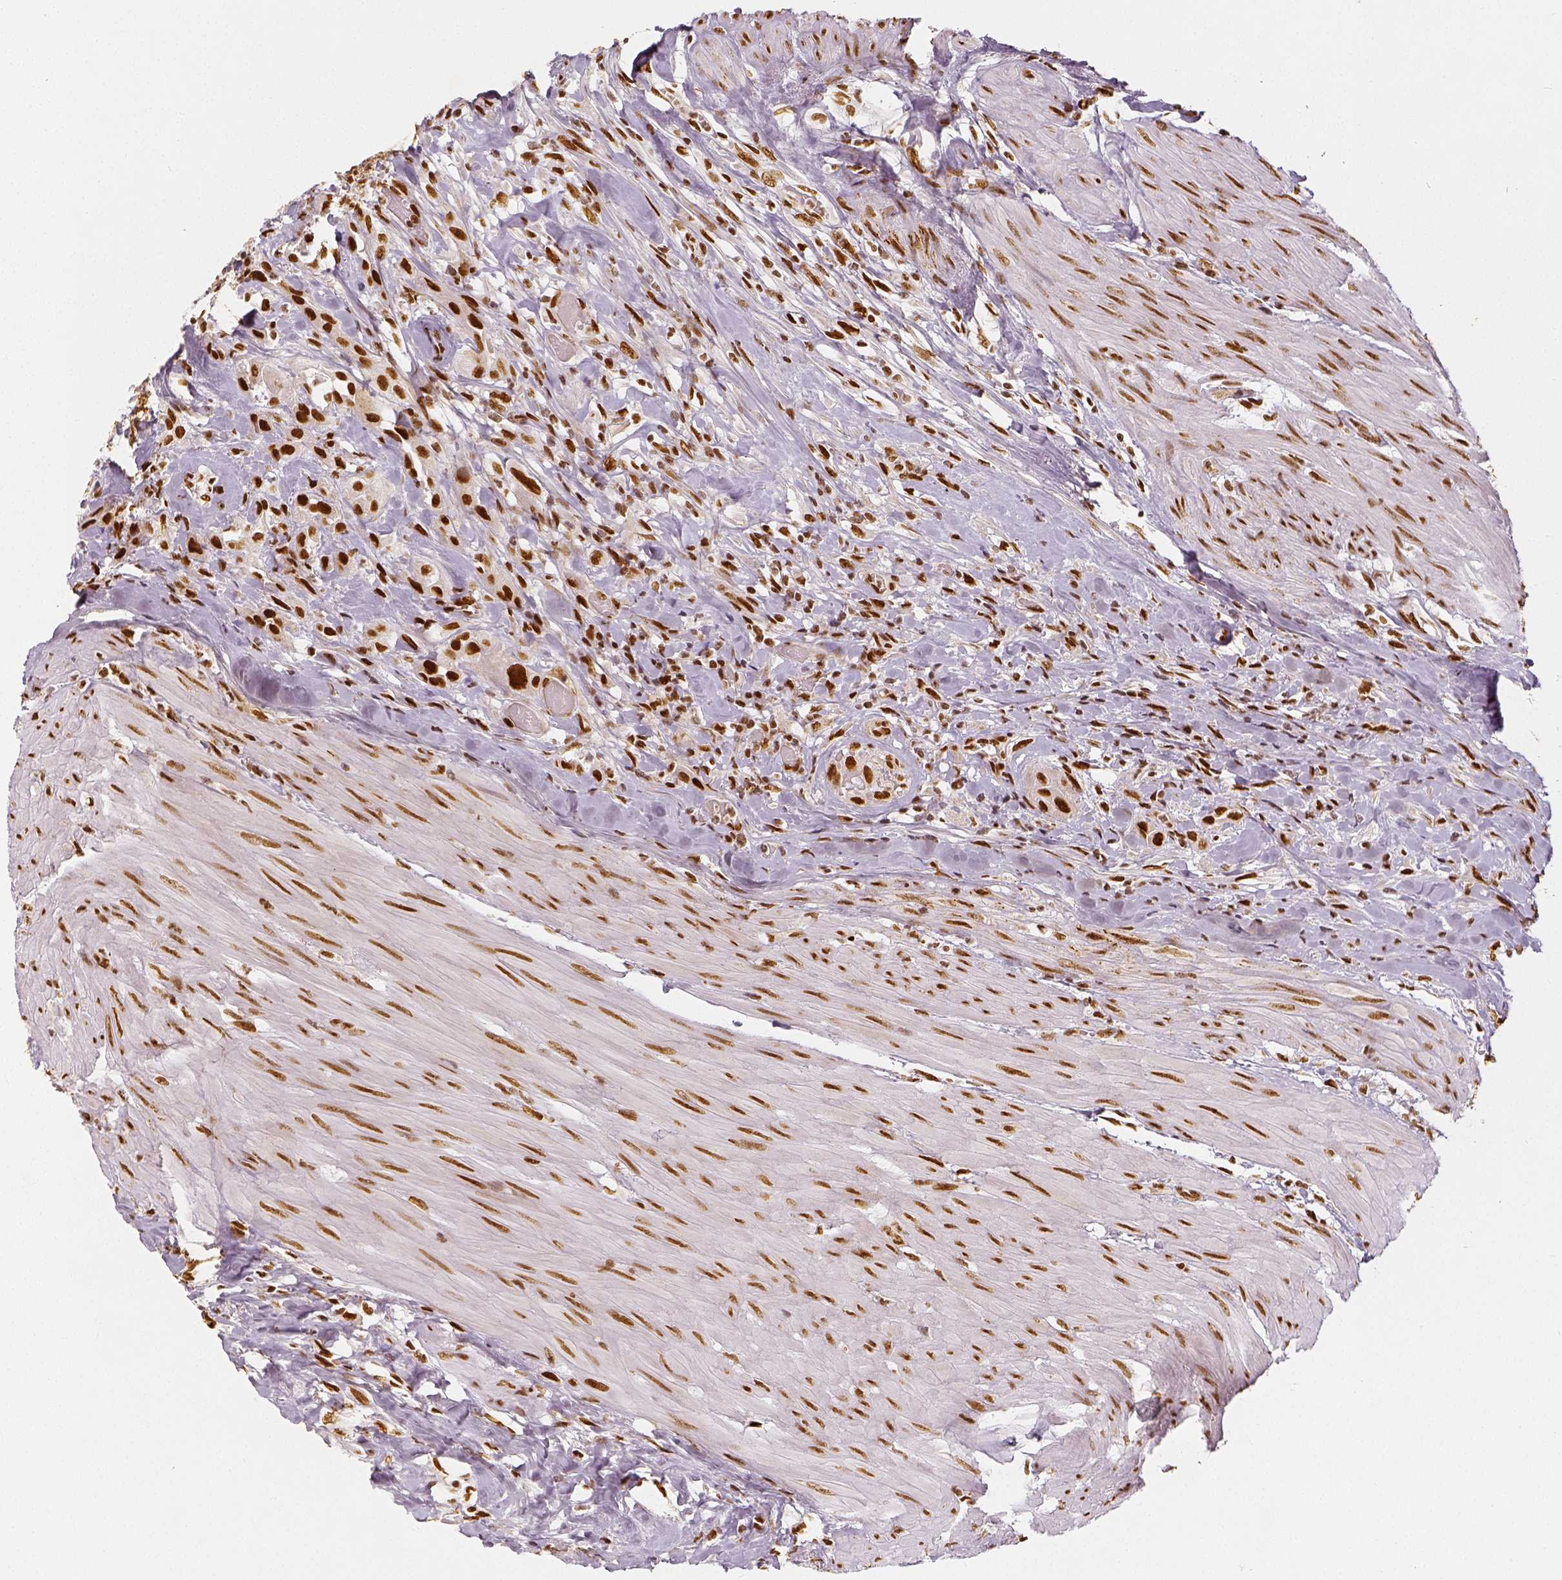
{"staining": {"intensity": "strong", "quantity": ">75%", "location": "nuclear"}, "tissue": "urothelial cancer", "cell_type": "Tumor cells", "image_type": "cancer", "snomed": [{"axis": "morphology", "description": "Urothelial carcinoma, High grade"}, {"axis": "topography", "description": "Urinary bladder"}], "caption": "Immunohistochemistry (IHC) staining of urothelial cancer, which exhibits high levels of strong nuclear expression in approximately >75% of tumor cells indicating strong nuclear protein expression. The staining was performed using DAB (3,3'-diaminobenzidine) (brown) for protein detection and nuclei were counterstained in hematoxylin (blue).", "gene": "KDM5B", "patient": {"sex": "male", "age": 79}}